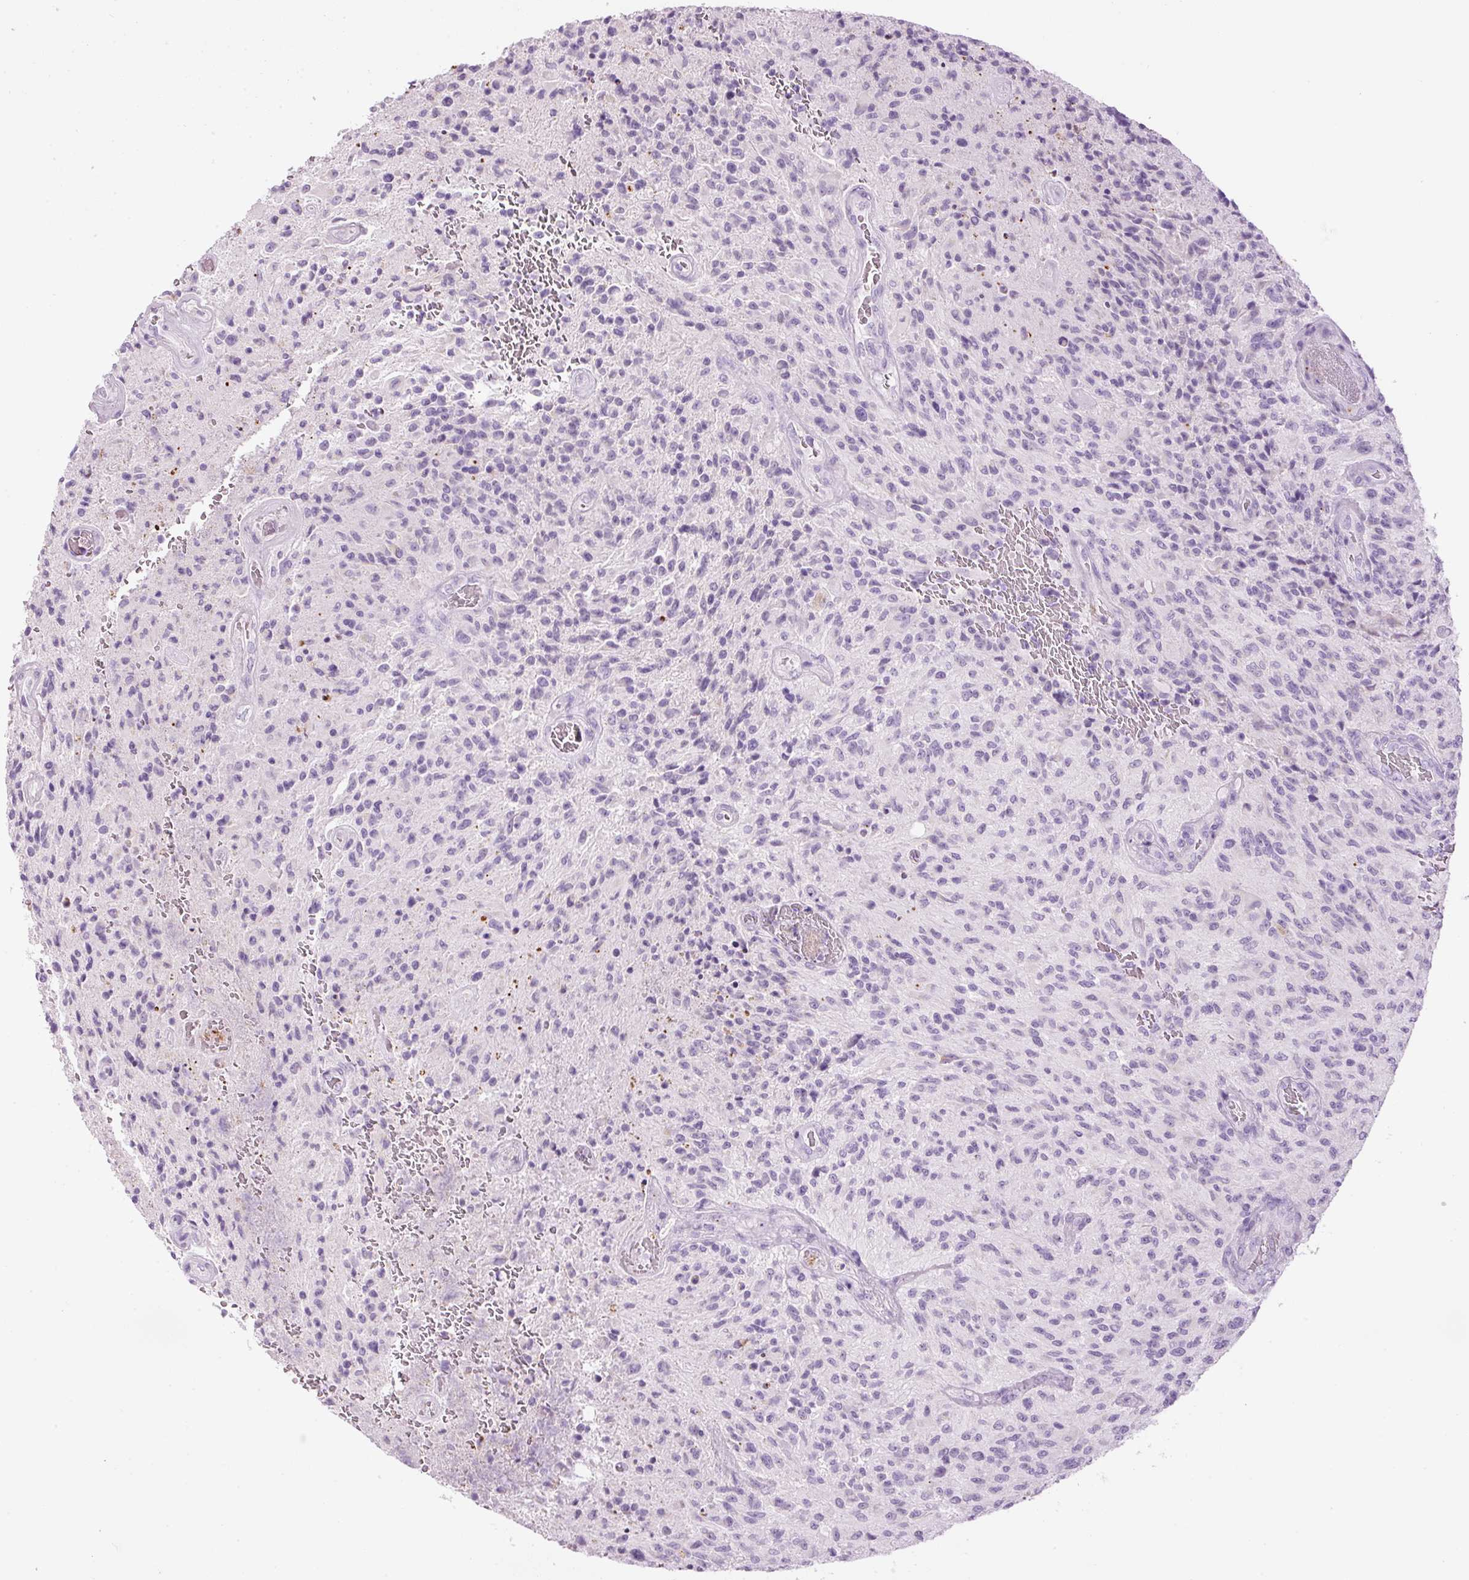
{"staining": {"intensity": "negative", "quantity": "none", "location": "none"}, "tissue": "glioma", "cell_type": "Tumor cells", "image_type": "cancer", "snomed": [{"axis": "morphology", "description": "Normal tissue, NOS"}, {"axis": "morphology", "description": "Glioma, malignant, High grade"}, {"axis": "topography", "description": "Cerebral cortex"}], "caption": "High magnification brightfield microscopy of glioma stained with DAB (3,3'-diaminobenzidine) (brown) and counterstained with hematoxylin (blue): tumor cells show no significant staining. (Brightfield microscopy of DAB IHC at high magnification).", "gene": "CARD16", "patient": {"sex": "male", "age": 56}}